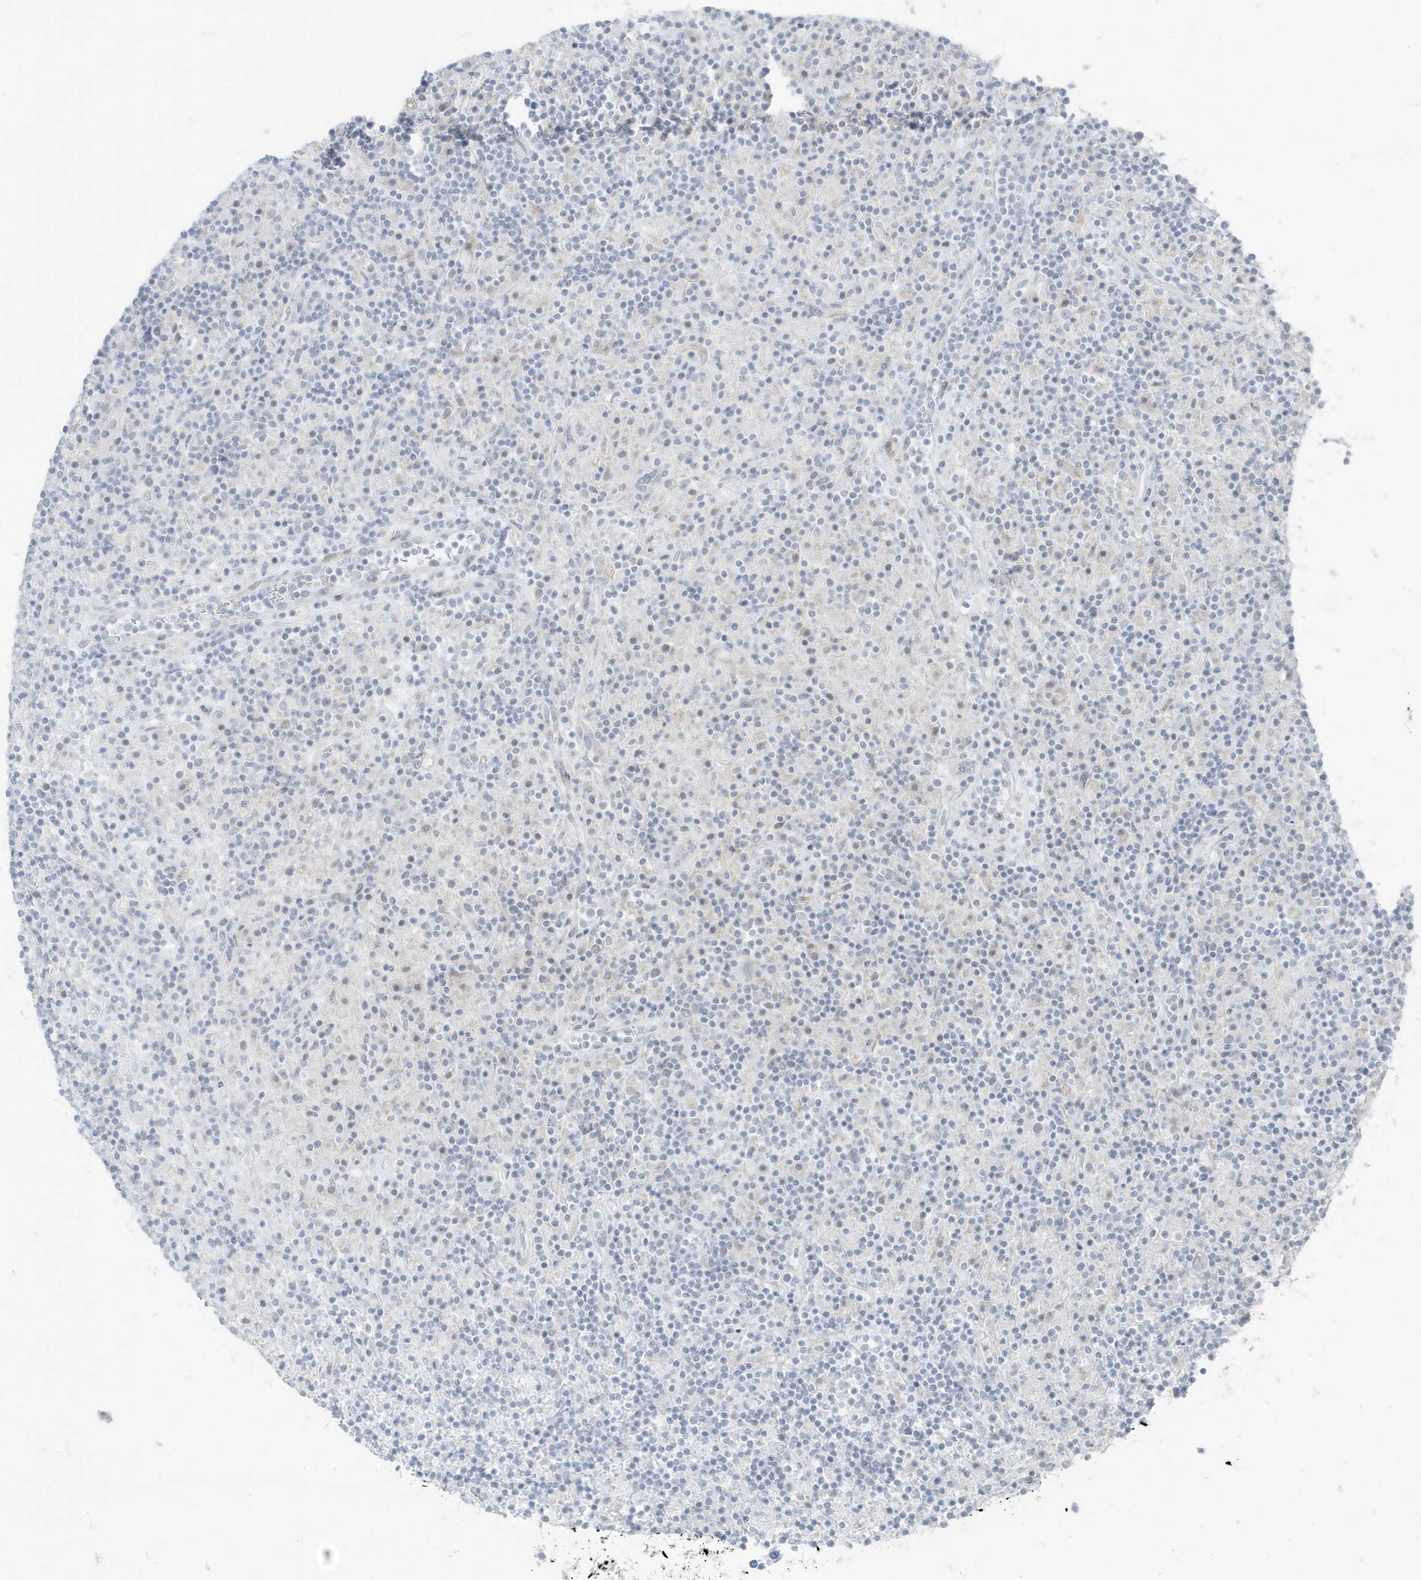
{"staining": {"intensity": "negative", "quantity": "none", "location": "none"}, "tissue": "lymphoma", "cell_type": "Tumor cells", "image_type": "cancer", "snomed": [{"axis": "morphology", "description": "Hodgkin's disease, NOS"}, {"axis": "topography", "description": "Lymph node"}], "caption": "There is no significant staining in tumor cells of Hodgkin's disease.", "gene": "CHCHD4", "patient": {"sex": "male", "age": 70}}